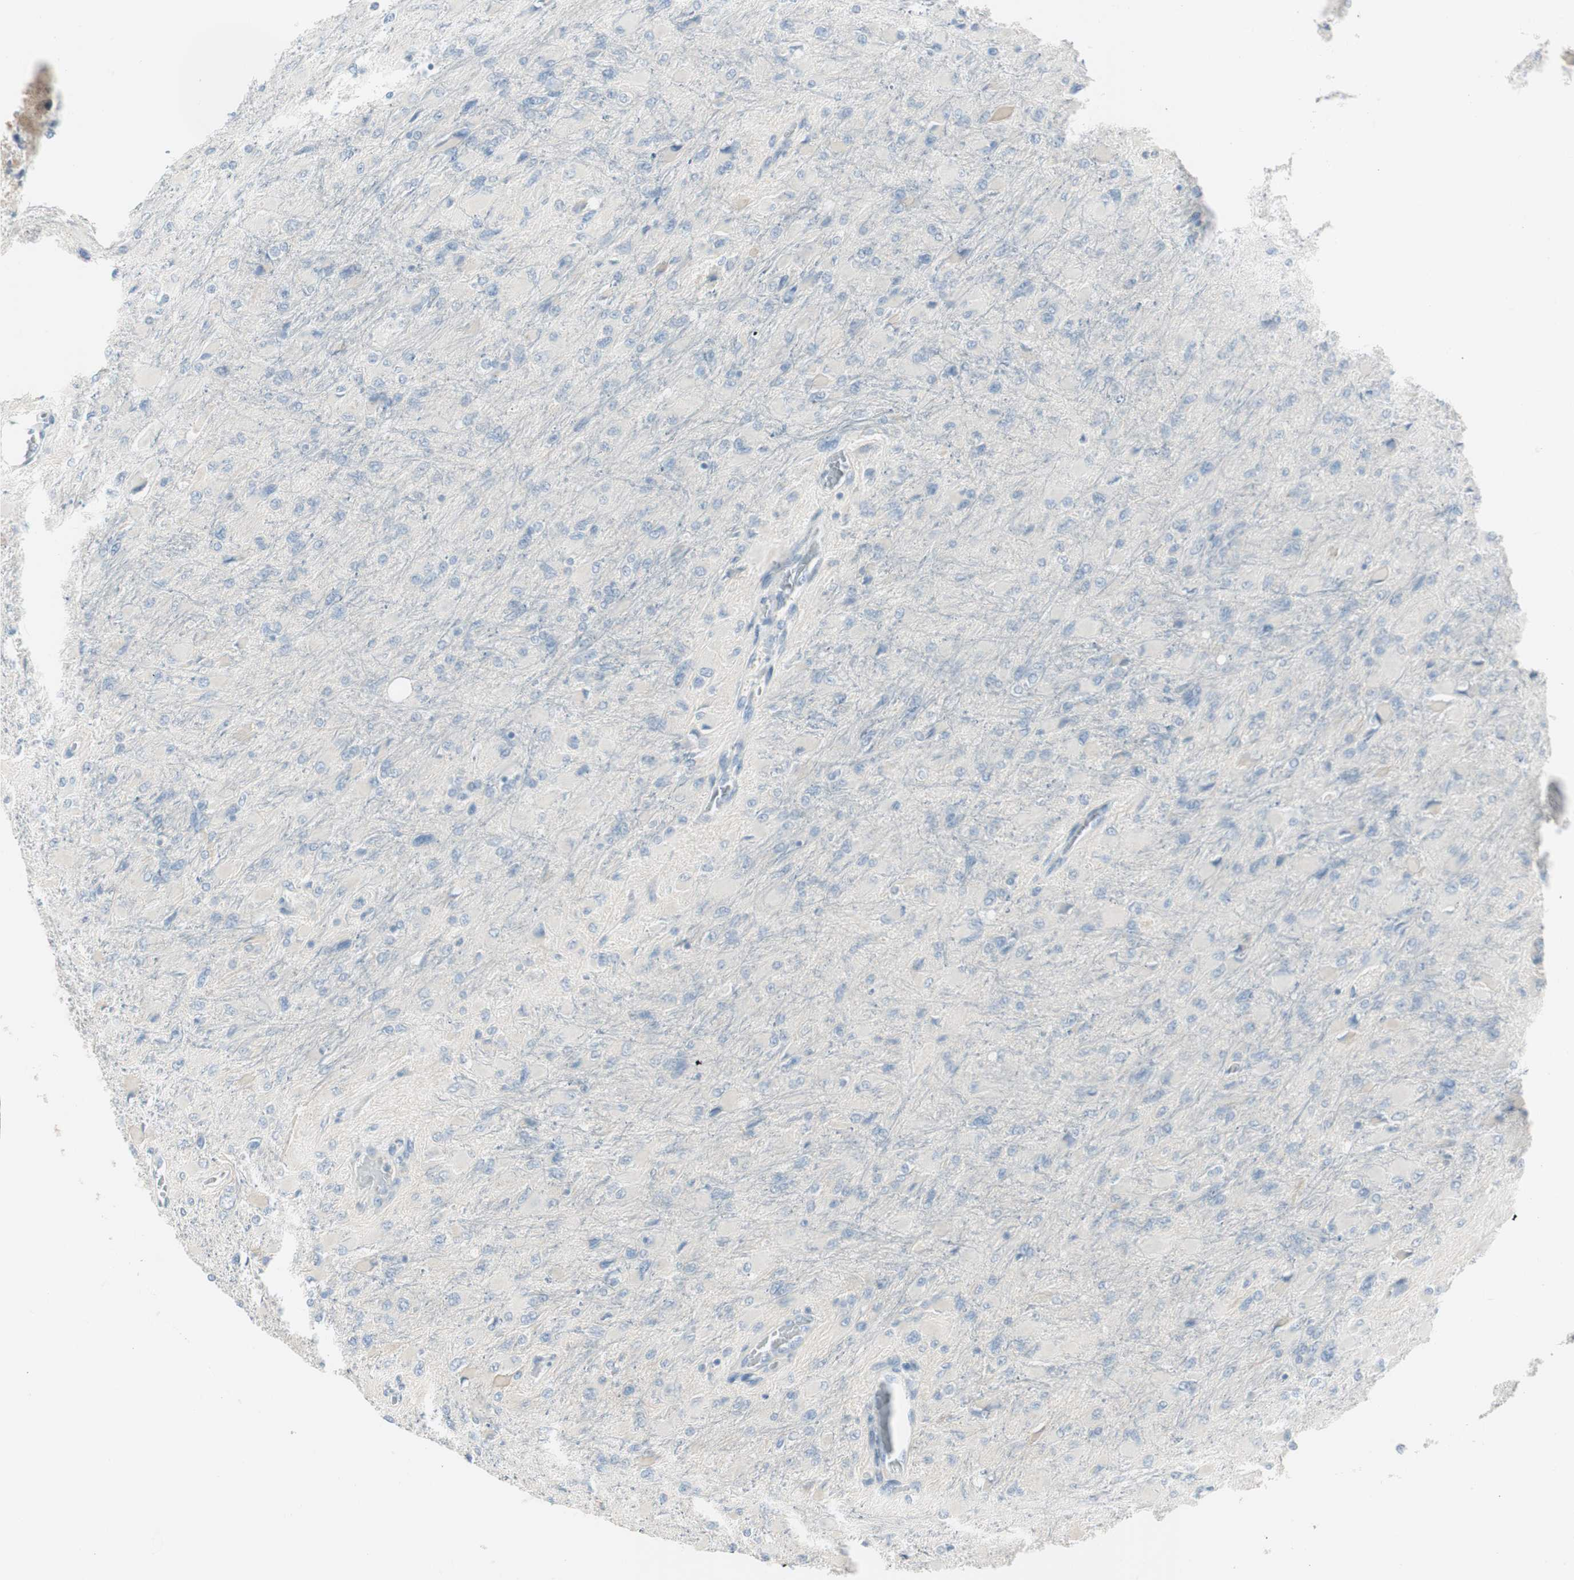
{"staining": {"intensity": "negative", "quantity": "none", "location": "none"}, "tissue": "glioma", "cell_type": "Tumor cells", "image_type": "cancer", "snomed": [{"axis": "morphology", "description": "Glioma, malignant, High grade"}, {"axis": "topography", "description": "Cerebral cortex"}], "caption": "Glioma was stained to show a protein in brown. There is no significant positivity in tumor cells. (DAB (3,3'-diaminobenzidine) immunohistochemistry (IHC) with hematoxylin counter stain).", "gene": "SPINK4", "patient": {"sex": "female", "age": 36}}